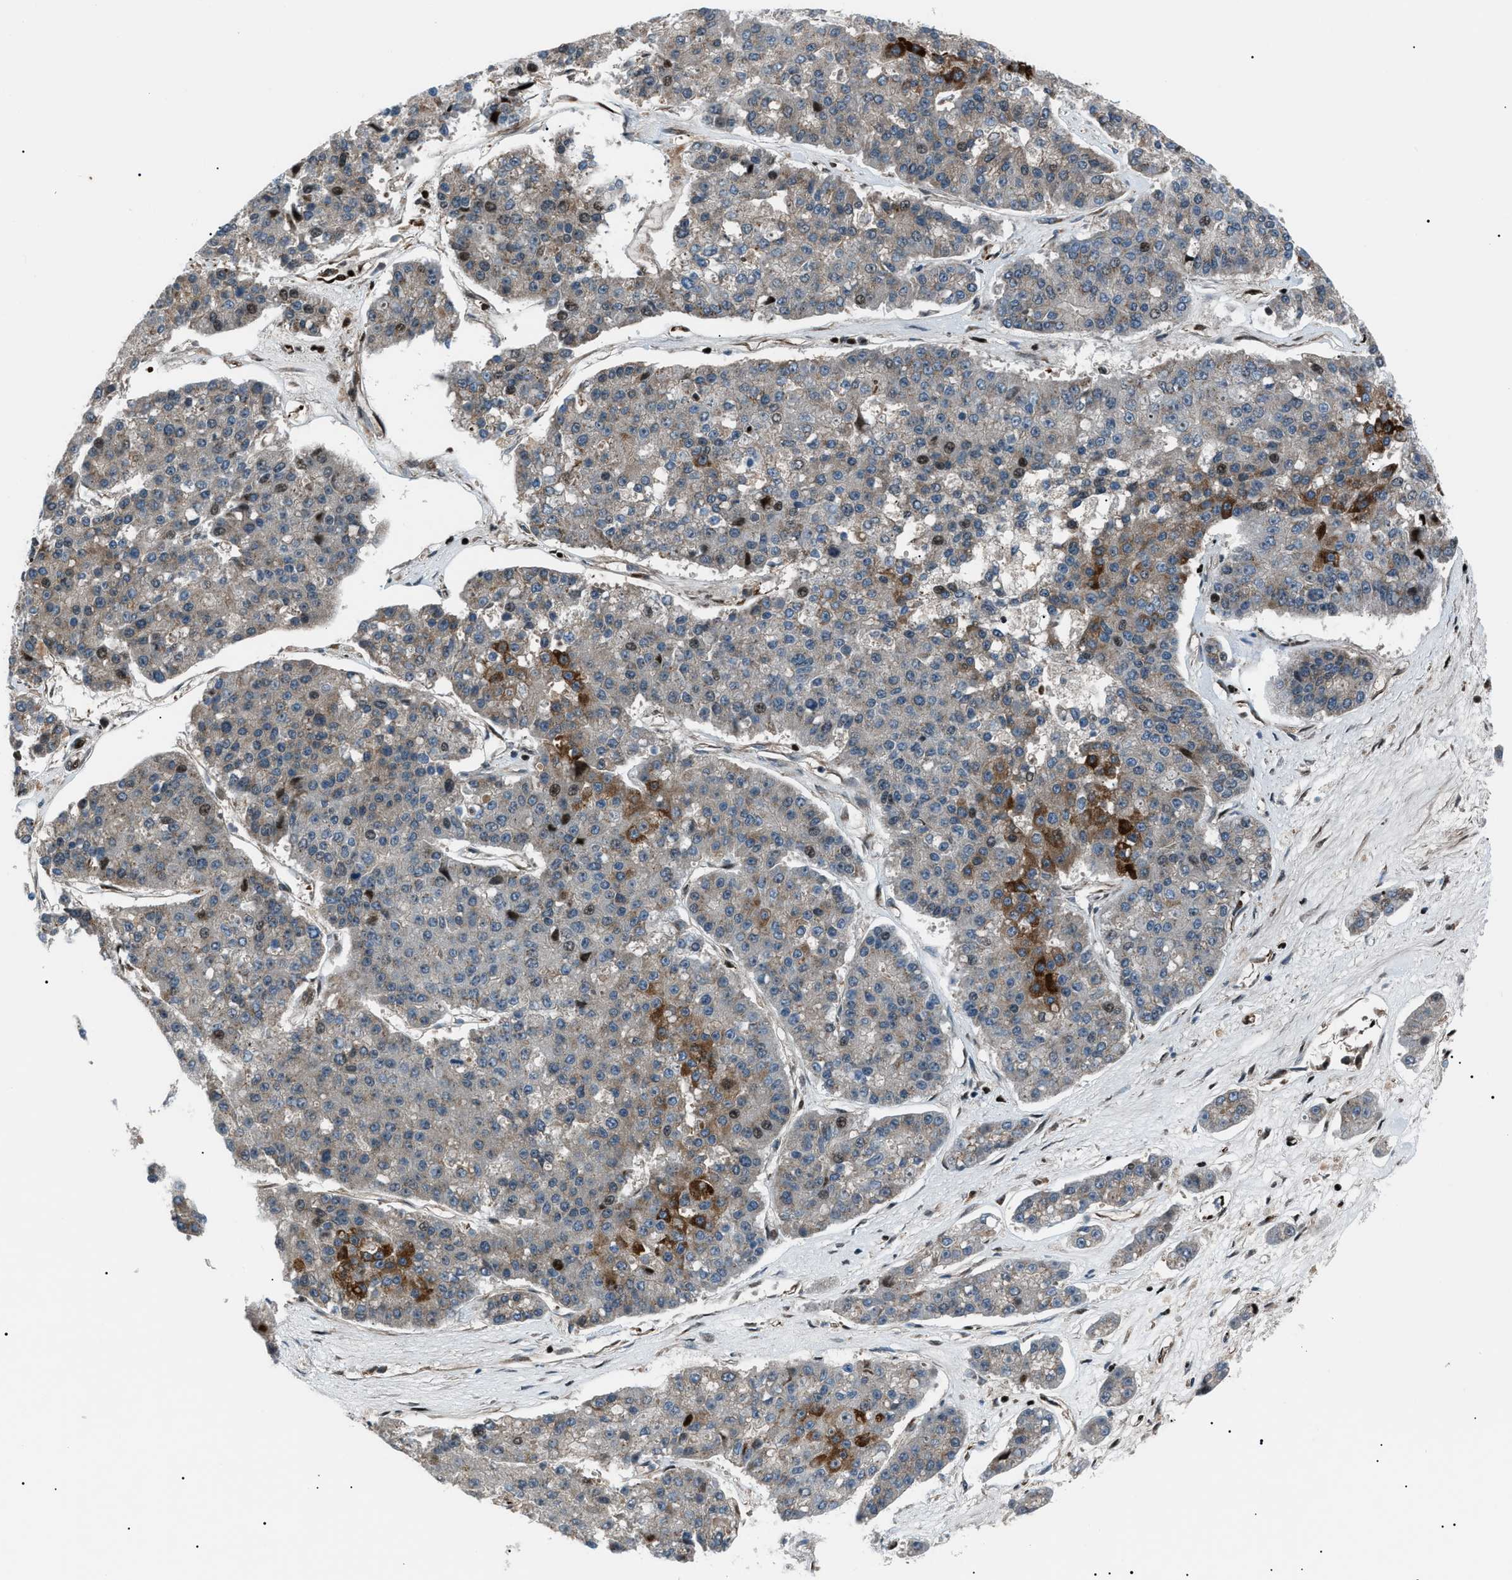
{"staining": {"intensity": "moderate", "quantity": "<25%", "location": "cytoplasmic/membranous,nuclear"}, "tissue": "pancreatic cancer", "cell_type": "Tumor cells", "image_type": "cancer", "snomed": [{"axis": "morphology", "description": "Adenocarcinoma, NOS"}, {"axis": "topography", "description": "Pancreas"}], "caption": "There is low levels of moderate cytoplasmic/membranous and nuclear expression in tumor cells of pancreatic cancer (adenocarcinoma), as demonstrated by immunohistochemical staining (brown color).", "gene": "PRKX", "patient": {"sex": "male", "age": 50}}